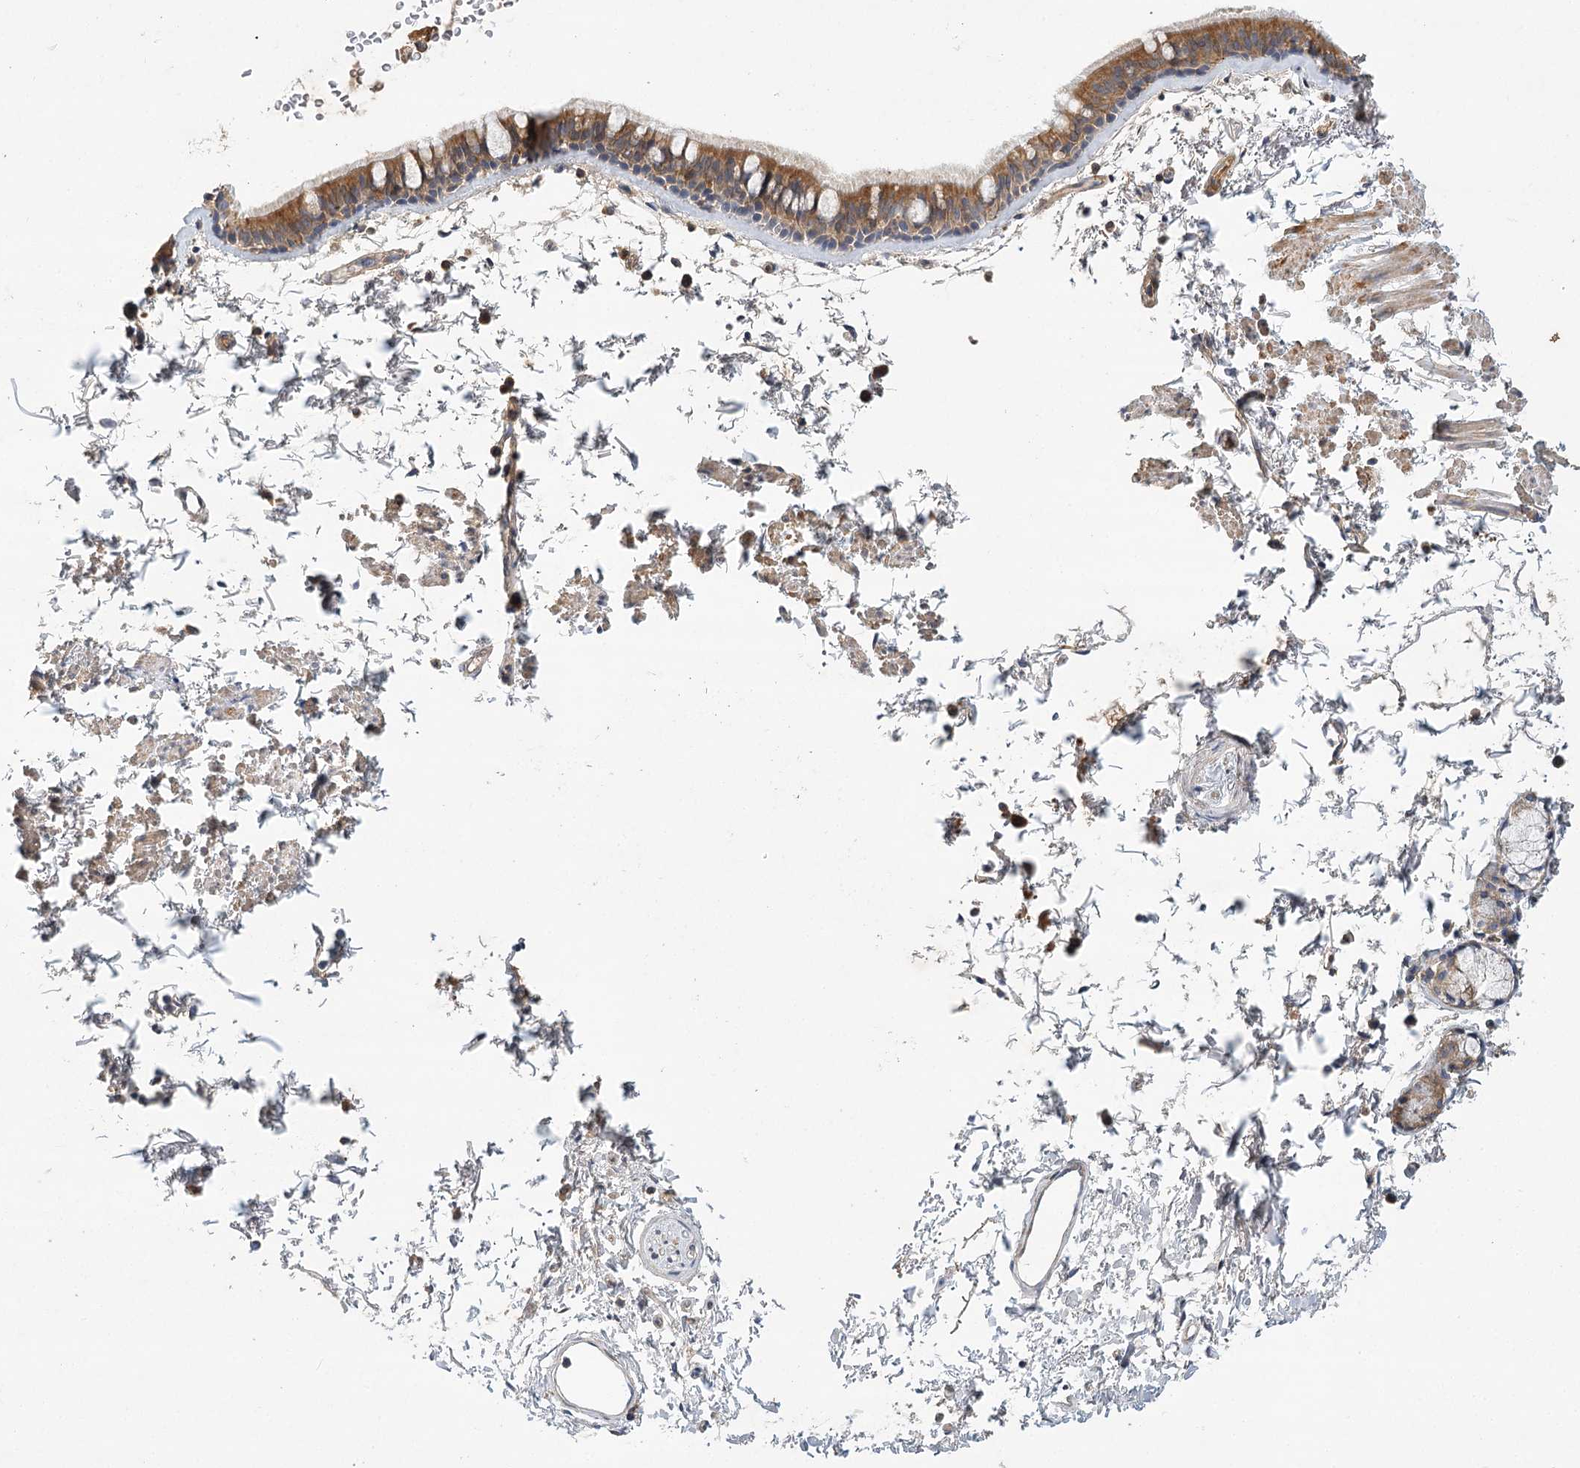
{"staining": {"intensity": "moderate", "quantity": ">75%", "location": "cytoplasmic/membranous"}, "tissue": "bronchus", "cell_type": "Respiratory epithelial cells", "image_type": "normal", "snomed": [{"axis": "morphology", "description": "Normal tissue, NOS"}, {"axis": "topography", "description": "Lymph node"}, {"axis": "topography", "description": "Bronchus"}], "caption": "A micrograph of human bronchus stained for a protein demonstrates moderate cytoplasmic/membranous brown staining in respiratory epithelial cells. (DAB IHC, brown staining for protein, blue staining for nuclei).", "gene": "LSS", "patient": {"sex": "female", "age": 70}}